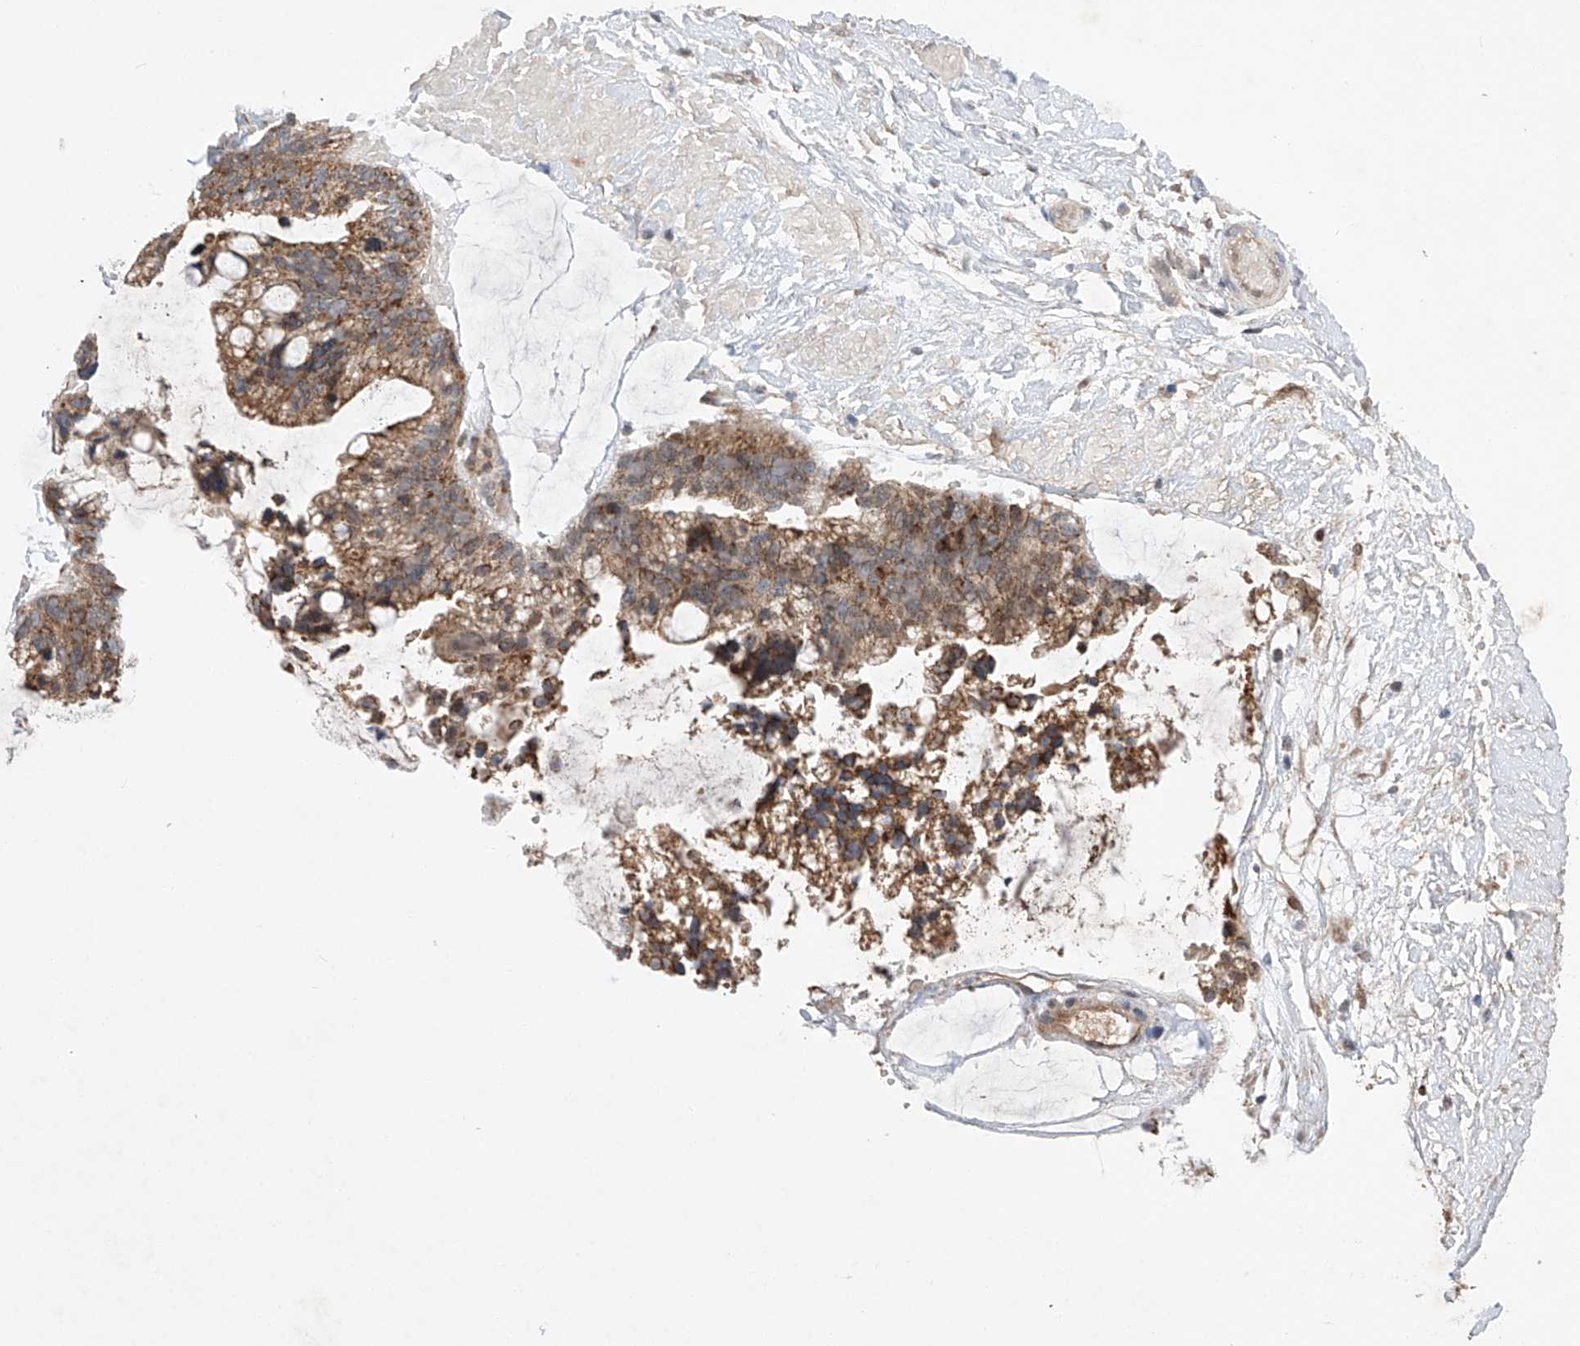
{"staining": {"intensity": "moderate", "quantity": ">75%", "location": "cytoplasmic/membranous"}, "tissue": "ovarian cancer", "cell_type": "Tumor cells", "image_type": "cancer", "snomed": [{"axis": "morphology", "description": "Cystadenocarcinoma, mucinous, NOS"}, {"axis": "topography", "description": "Ovary"}], "caption": "Mucinous cystadenocarcinoma (ovarian) tissue displays moderate cytoplasmic/membranous staining in approximately >75% of tumor cells", "gene": "SDHAF4", "patient": {"sex": "female", "age": 39}}